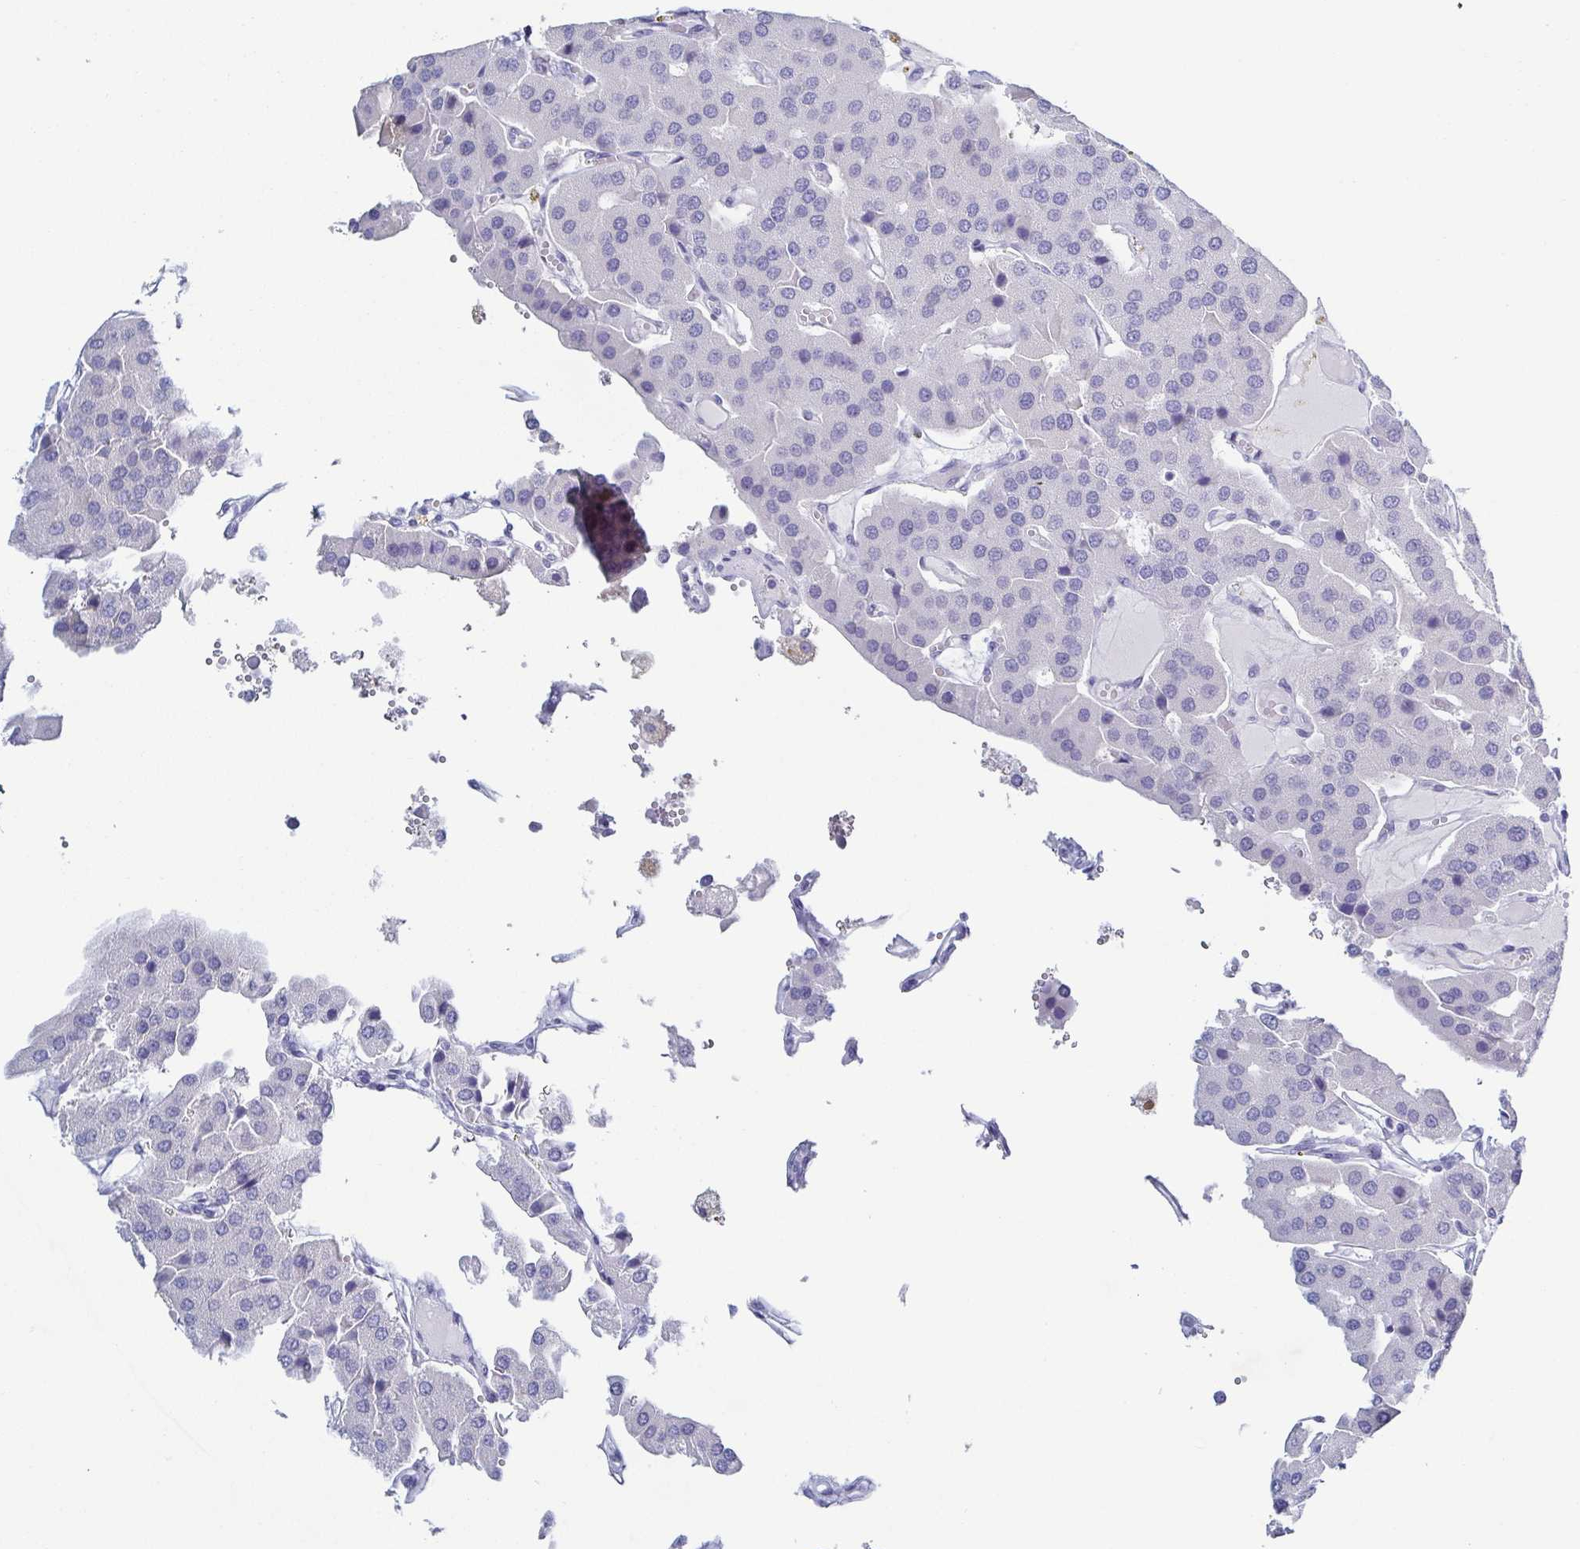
{"staining": {"intensity": "negative", "quantity": "none", "location": "none"}, "tissue": "parathyroid gland", "cell_type": "Glandular cells", "image_type": "normal", "snomed": [{"axis": "morphology", "description": "Normal tissue, NOS"}, {"axis": "morphology", "description": "Adenoma, NOS"}, {"axis": "topography", "description": "Parathyroid gland"}], "caption": "High power microscopy micrograph of an immunohistochemistry (IHC) photomicrograph of normal parathyroid gland, revealing no significant positivity in glandular cells.", "gene": "ZG16B", "patient": {"sex": "female", "age": 86}}